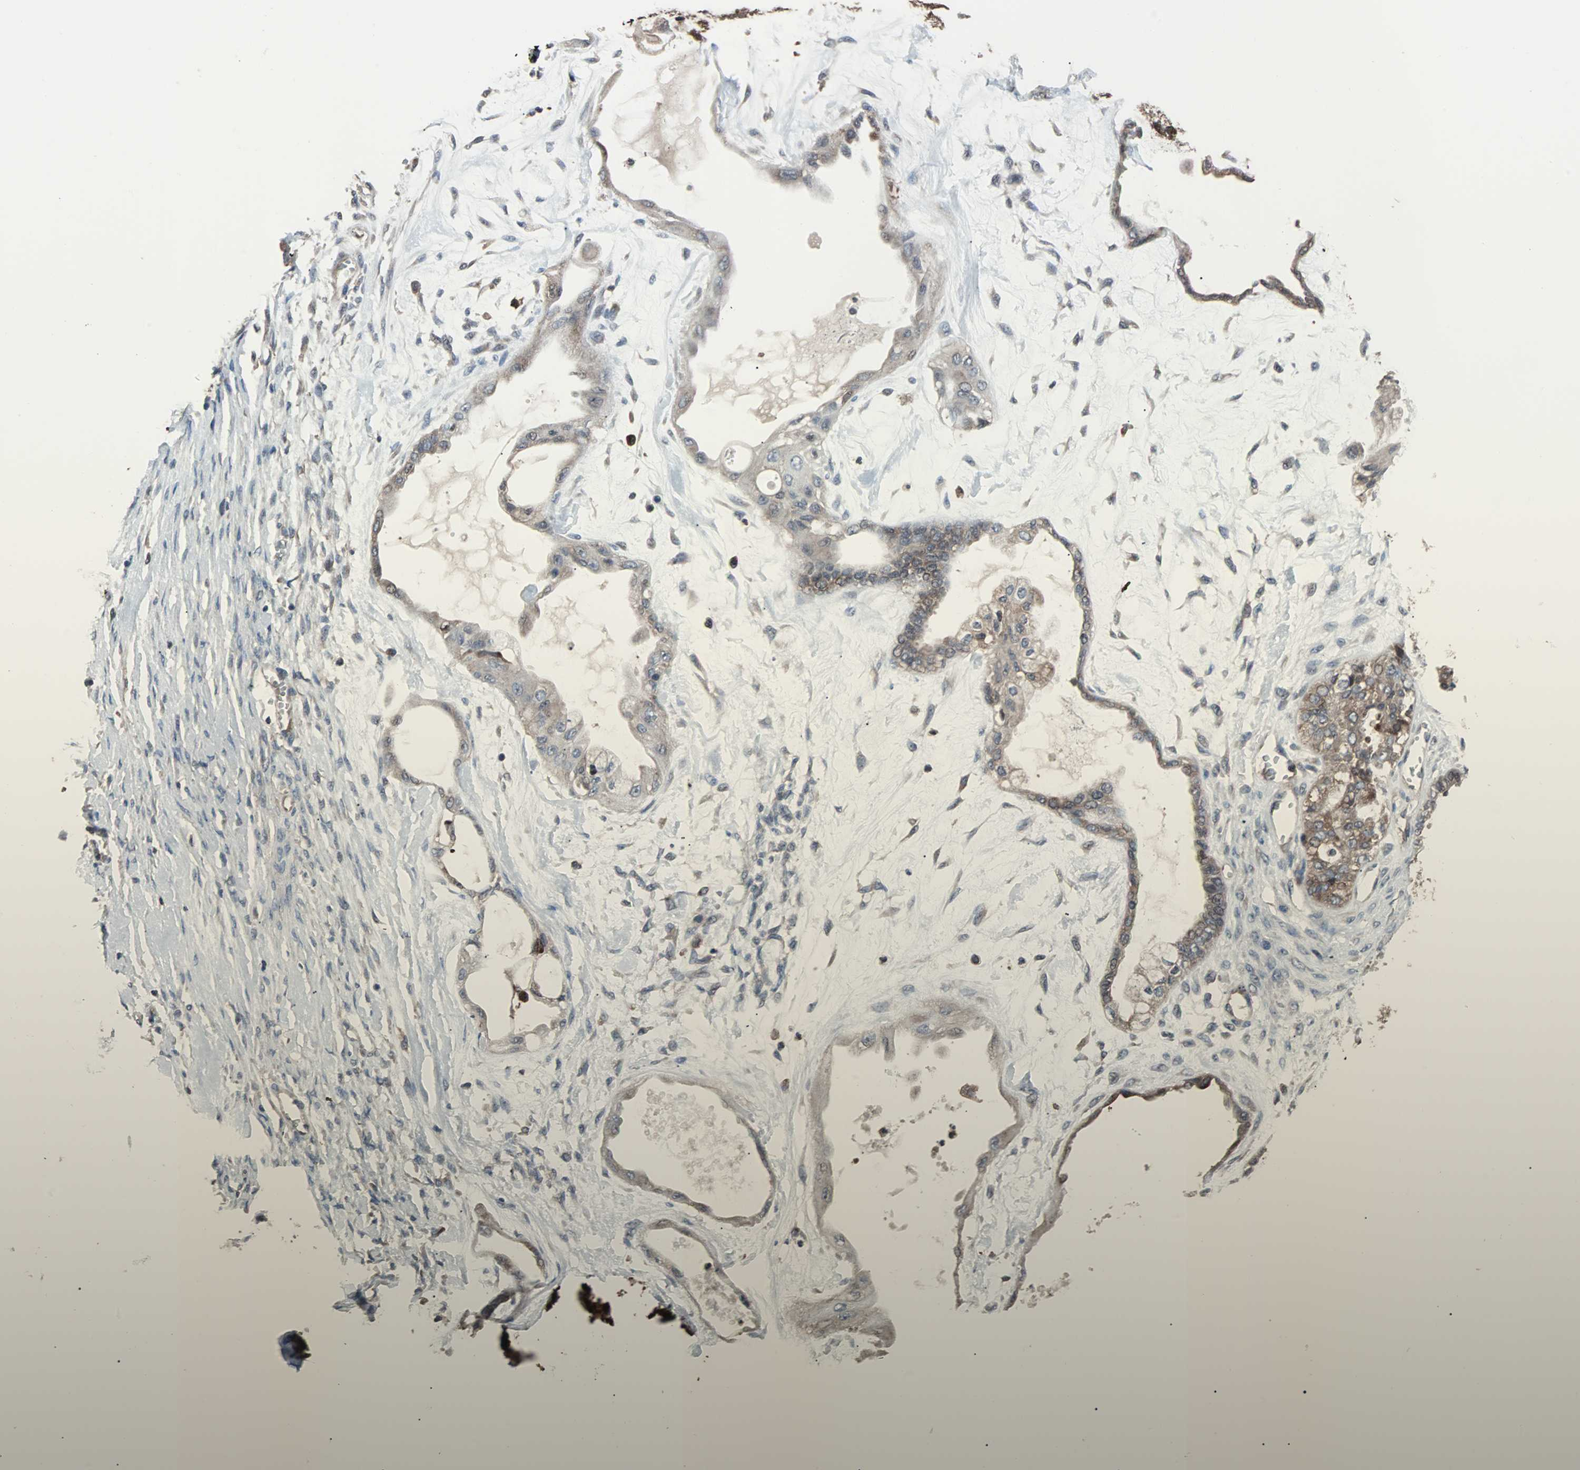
{"staining": {"intensity": "moderate", "quantity": ">75%", "location": "cytoplasmic/membranous"}, "tissue": "ovarian cancer", "cell_type": "Tumor cells", "image_type": "cancer", "snomed": [{"axis": "morphology", "description": "Carcinoma, NOS"}, {"axis": "morphology", "description": "Carcinoma, endometroid"}, {"axis": "topography", "description": "Ovary"}], "caption": "Immunohistochemical staining of ovarian cancer demonstrates medium levels of moderate cytoplasmic/membranous protein positivity in approximately >75% of tumor cells.", "gene": "PAK1", "patient": {"sex": "female", "age": 50}}